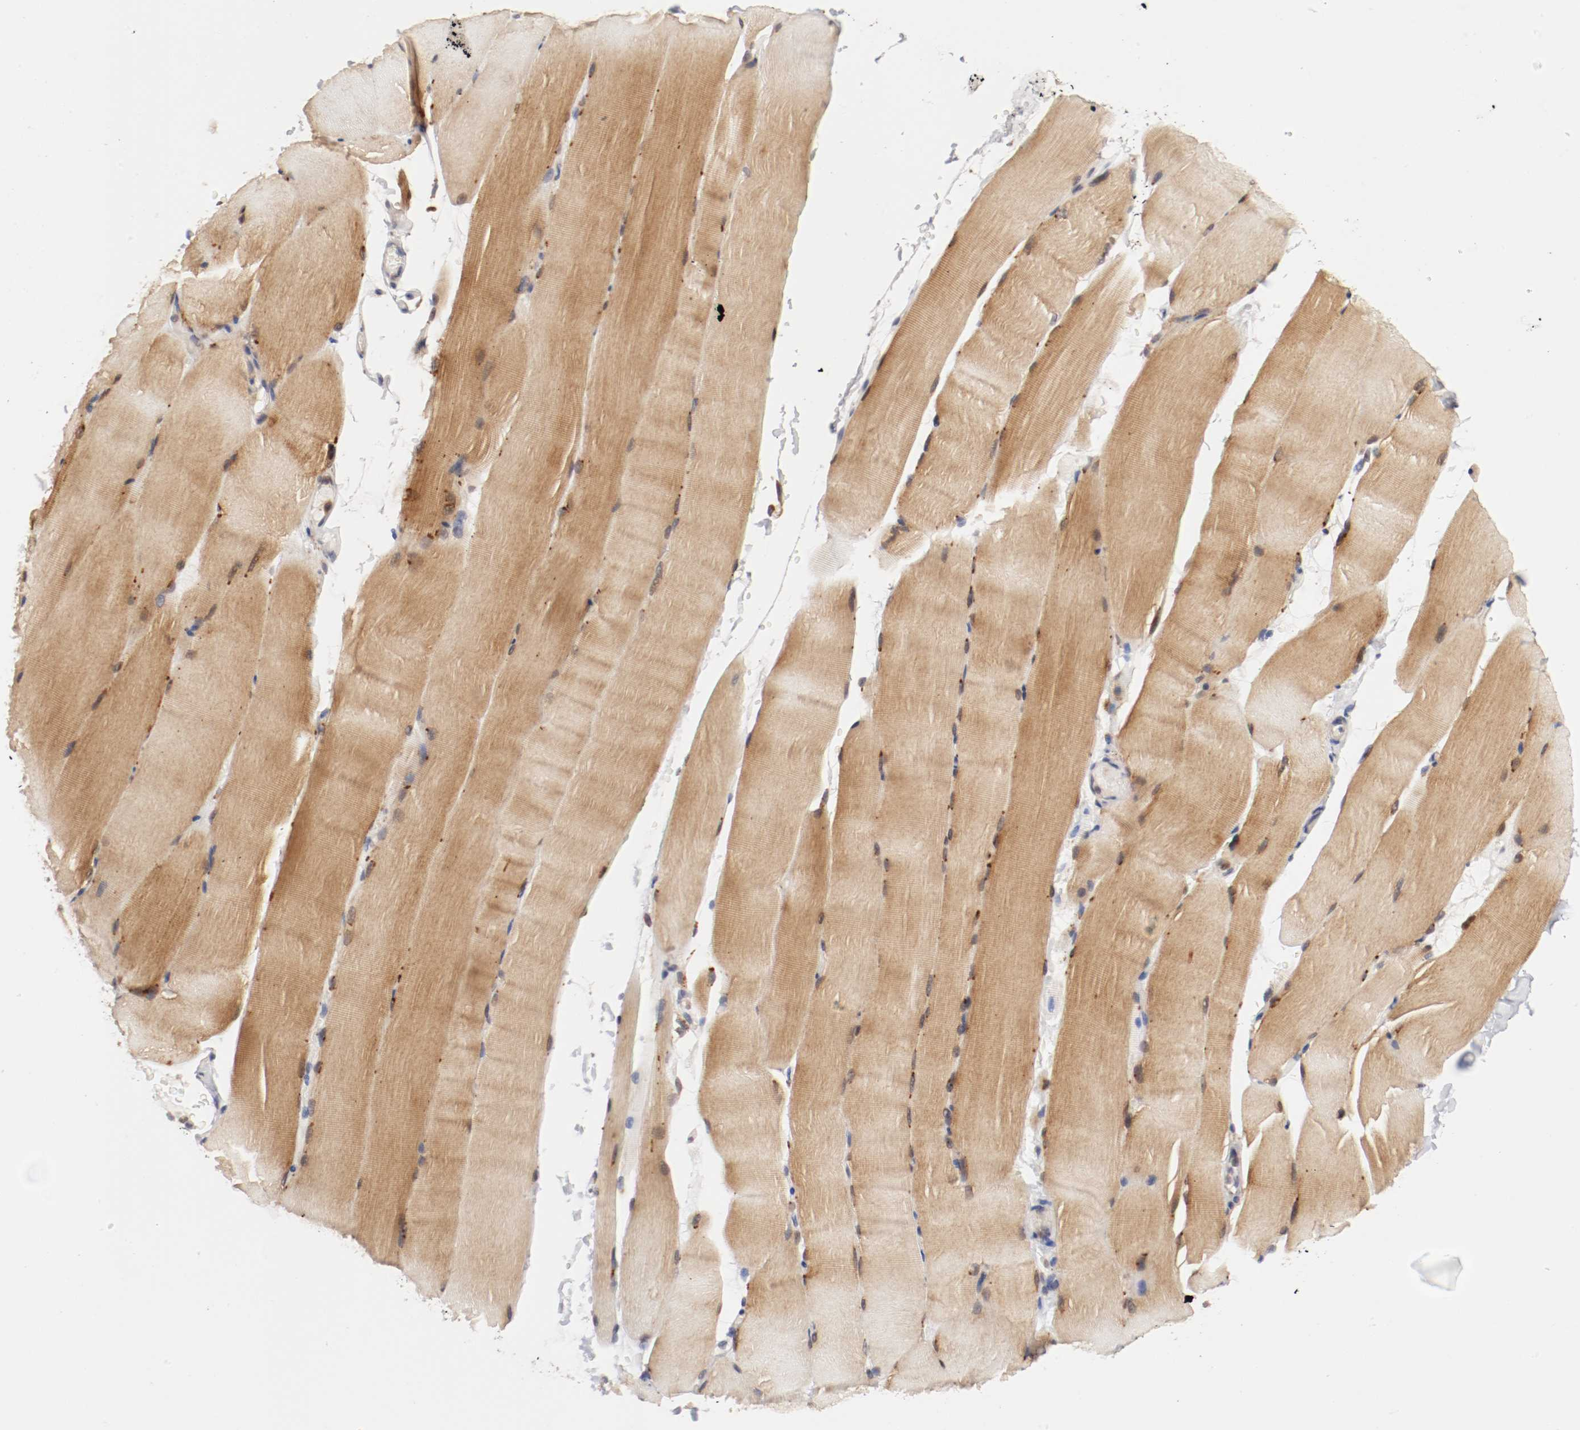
{"staining": {"intensity": "moderate", "quantity": ">75%", "location": "cytoplasmic/membranous"}, "tissue": "skeletal muscle", "cell_type": "Myocytes", "image_type": "normal", "snomed": [{"axis": "morphology", "description": "Normal tissue, NOS"}, {"axis": "topography", "description": "Skeletal muscle"}, {"axis": "topography", "description": "Parathyroid gland"}], "caption": "The photomicrograph shows staining of normal skeletal muscle, revealing moderate cytoplasmic/membranous protein positivity (brown color) within myocytes.", "gene": "FKBP3", "patient": {"sex": "female", "age": 37}}